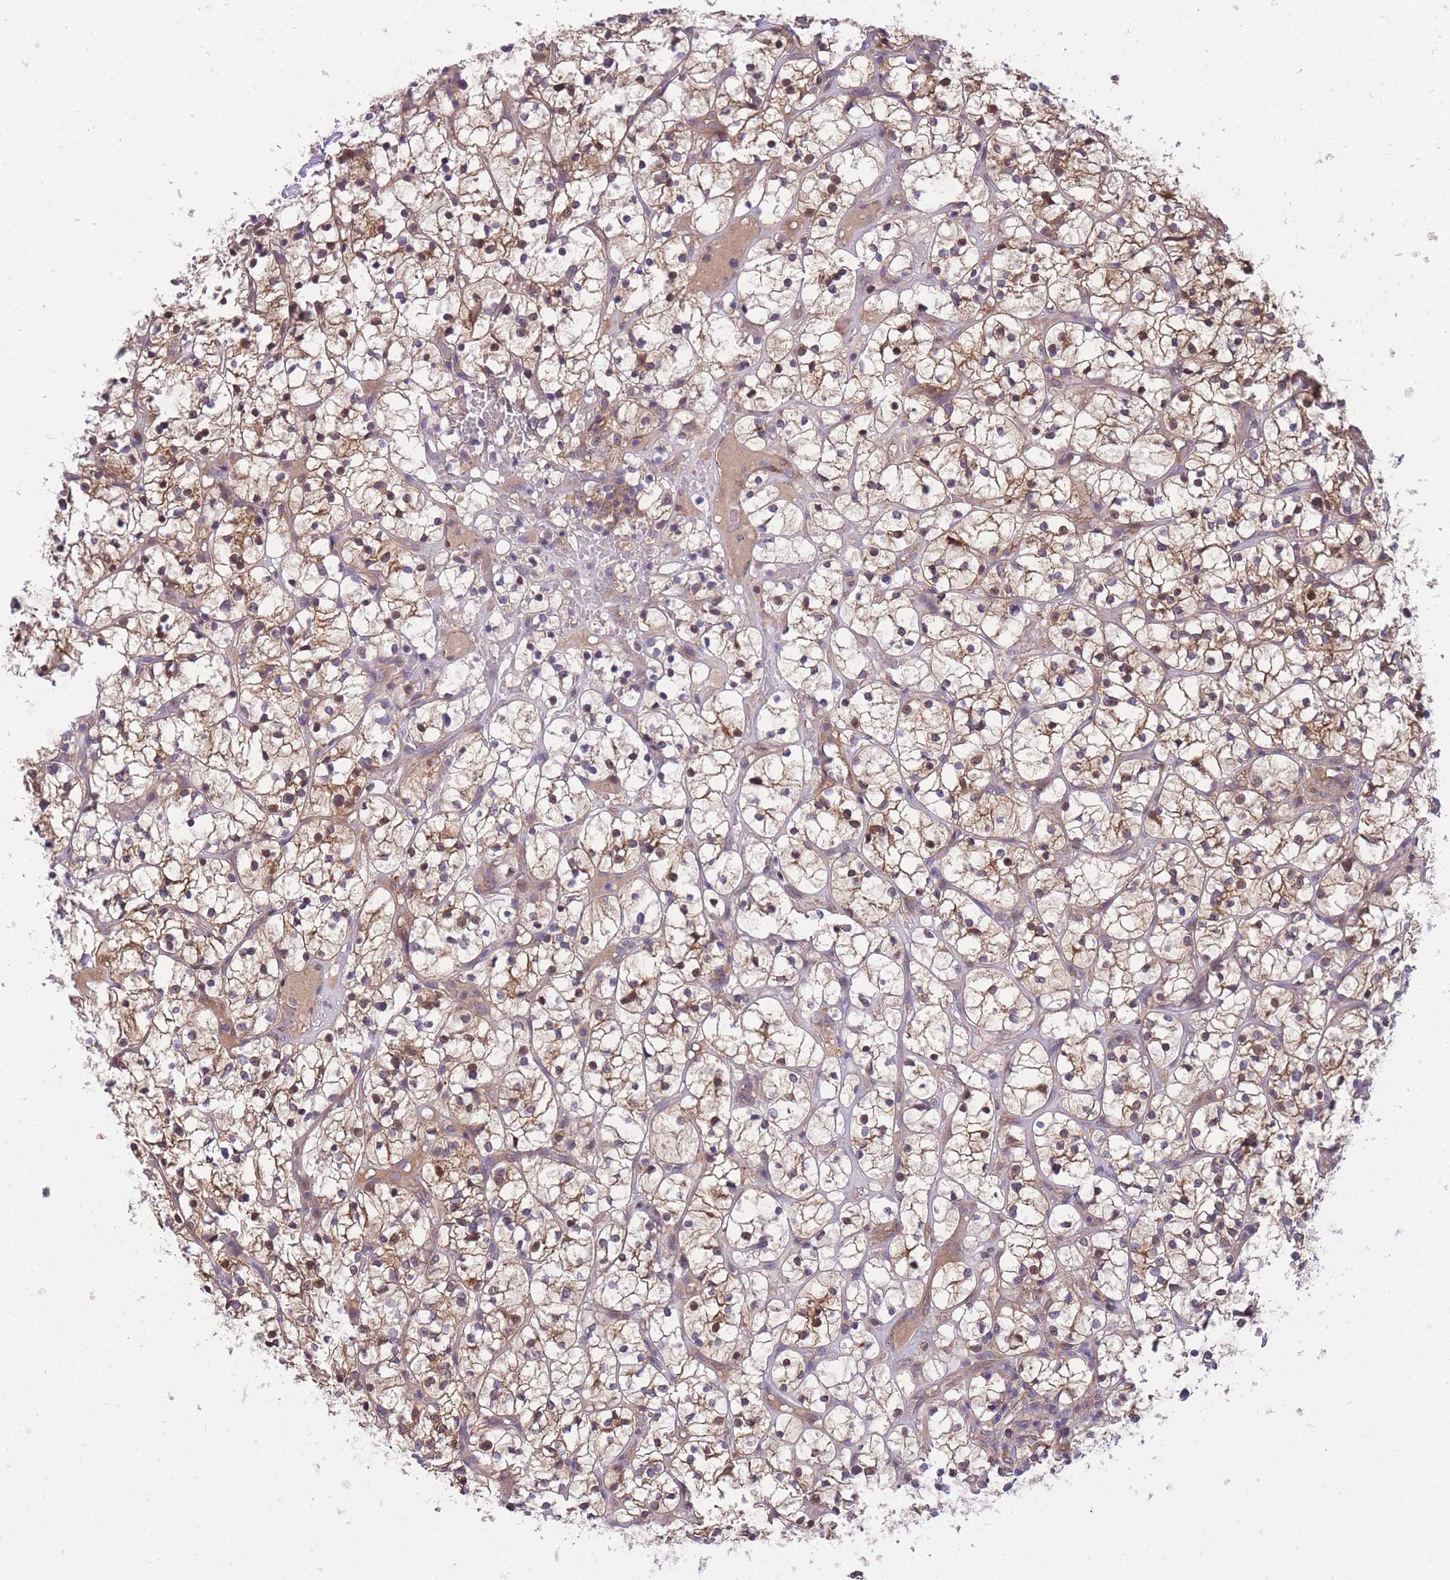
{"staining": {"intensity": "moderate", "quantity": "25%-75%", "location": "cytoplasmic/membranous"}, "tissue": "renal cancer", "cell_type": "Tumor cells", "image_type": "cancer", "snomed": [{"axis": "morphology", "description": "Adenocarcinoma, NOS"}, {"axis": "topography", "description": "Kidney"}], "caption": "Renal cancer stained for a protein shows moderate cytoplasmic/membranous positivity in tumor cells.", "gene": "CRYGN", "patient": {"sex": "female", "age": 64}}